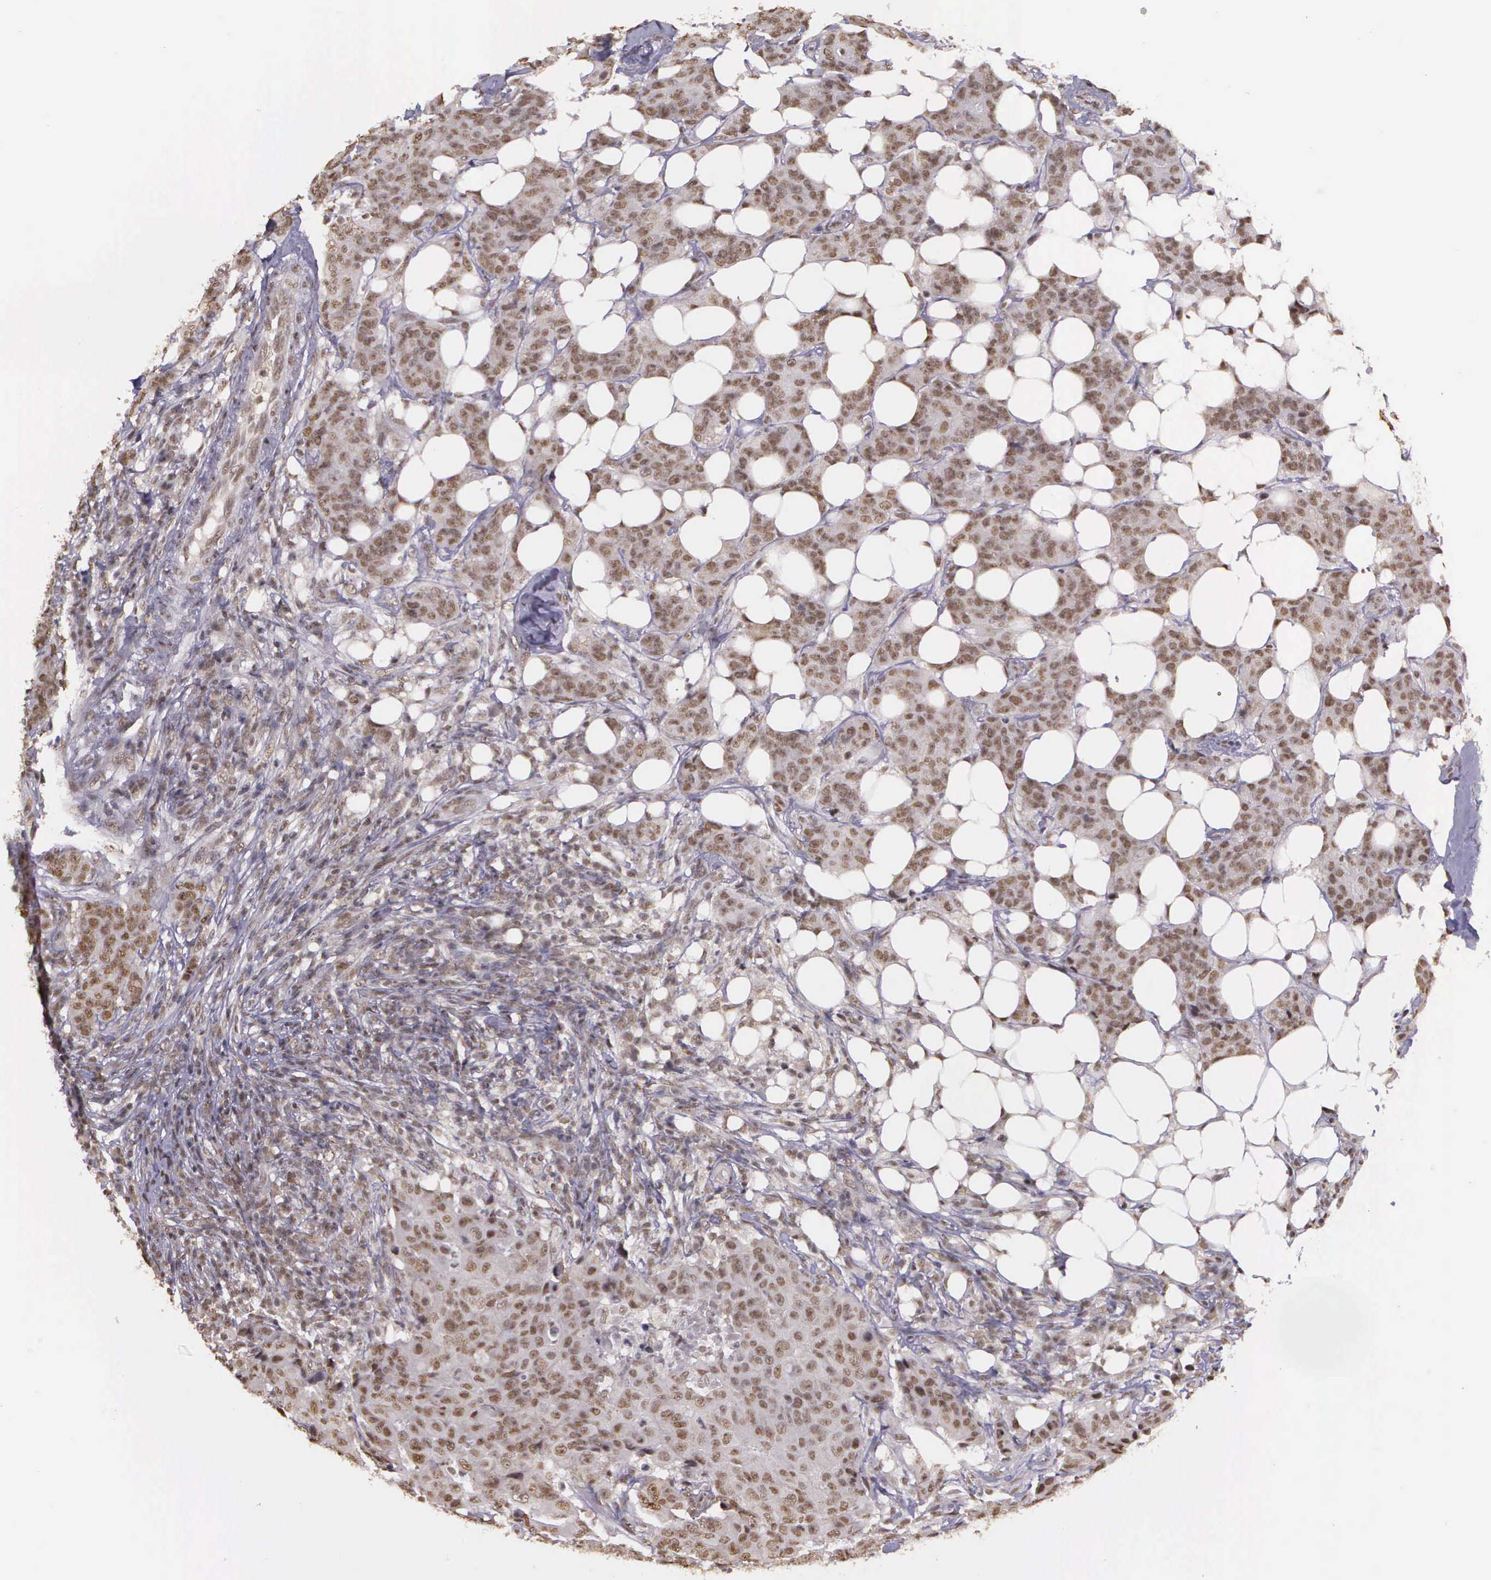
{"staining": {"intensity": "moderate", "quantity": ">75%", "location": "nuclear"}, "tissue": "breast cancer", "cell_type": "Tumor cells", "image_type": "cancer", "snomed": [{"axis": "morphology", "description": "Duct carcinoma"}, {"axis": "topography", "description": "Breast"}], "caption": "Approximately >75% of tumor cells in breast infiltrating ductal carcinoma reveal moderate nuclear protein staining as visualized by brown immunohistochemical staining.", "gene": "ARMCX5", "patient": {"sex": "female", "age": 40}}